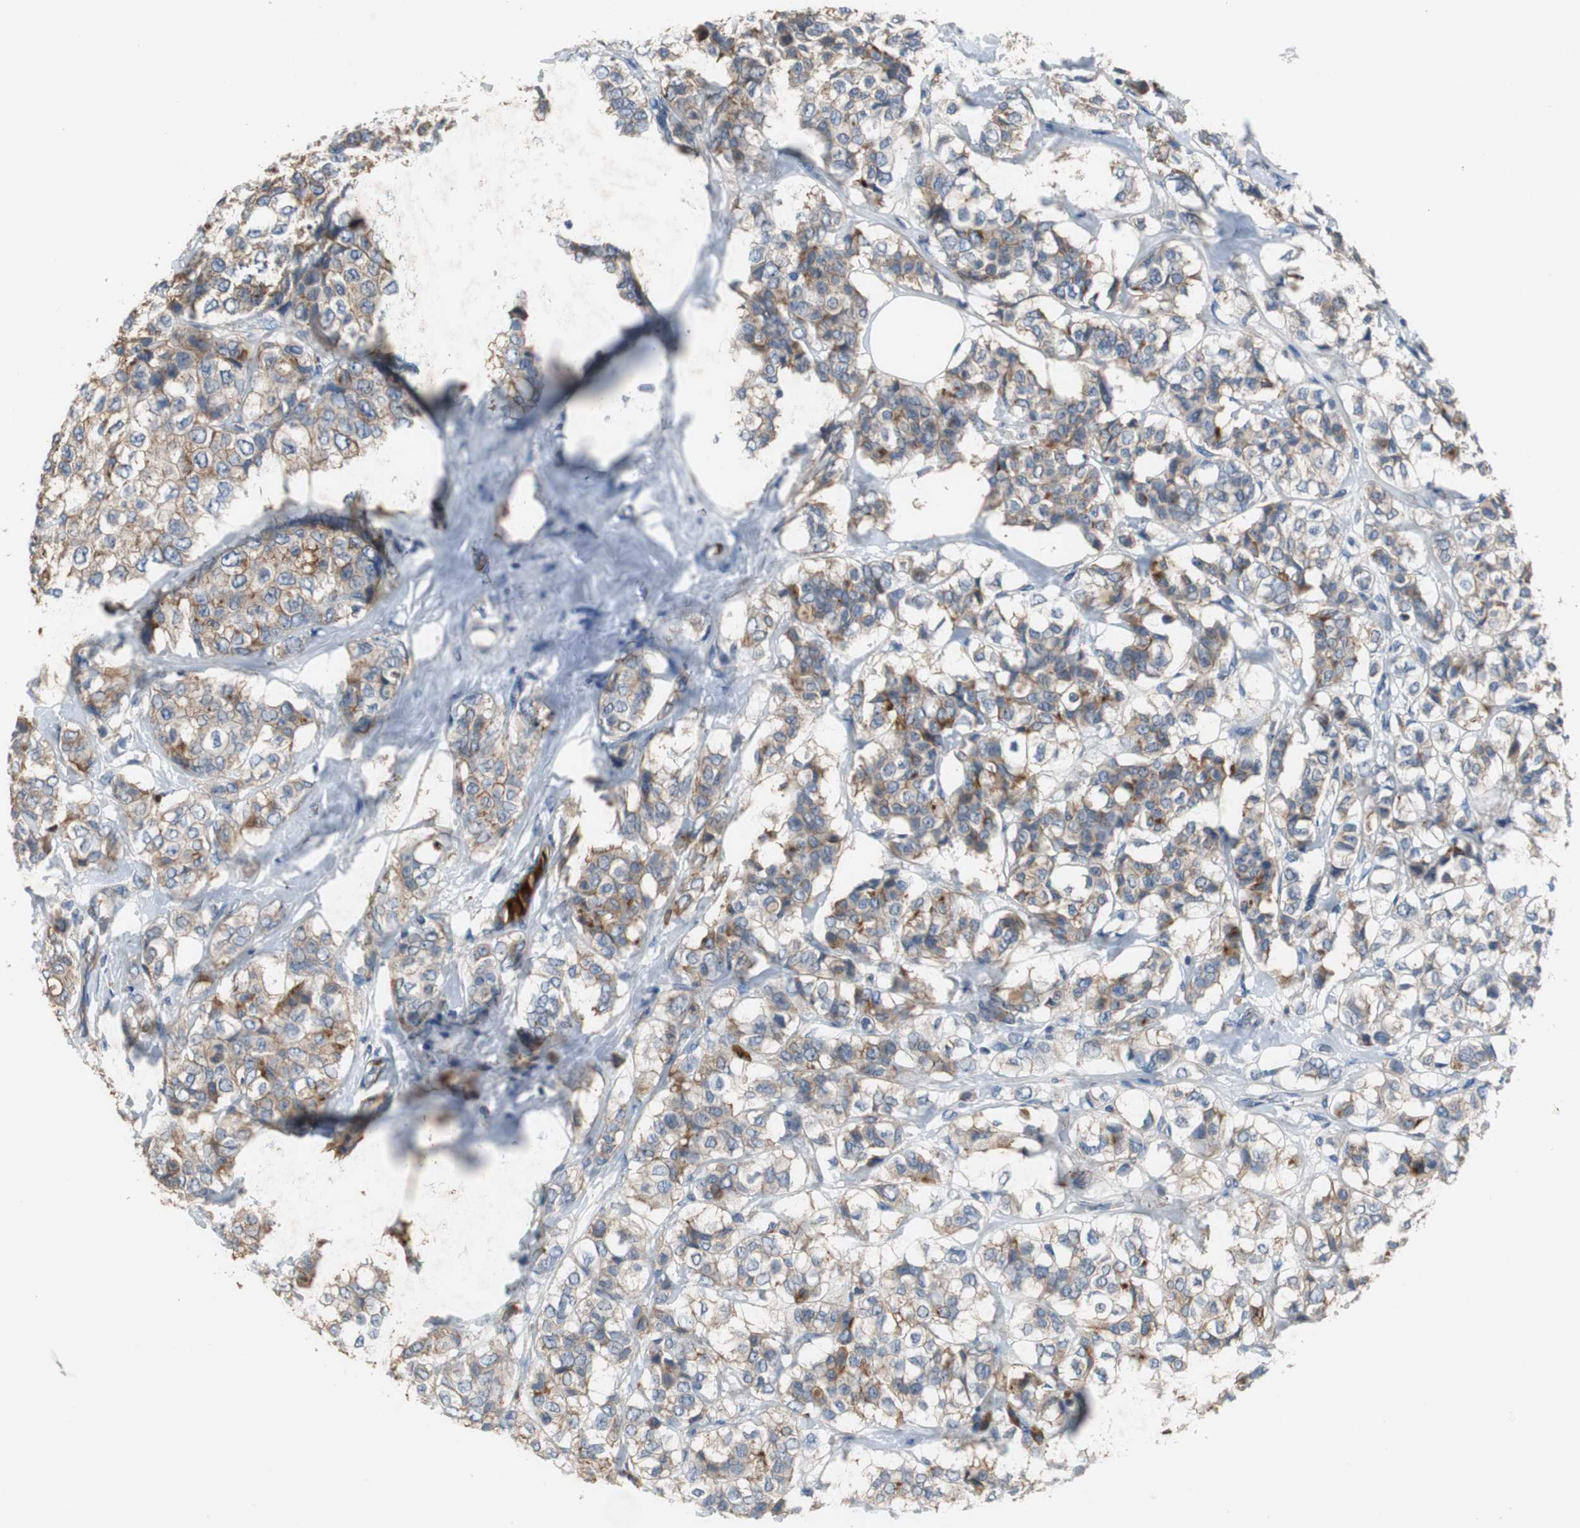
{"staining": {"intensity": "weak", "quantity": "25%-75%", "location": "cytoplasmic/membranous"}, "tissue": "breast cancer", "cell_type": "Tumor cells", "image_type": "cancer", "snomed": [{"axis": "morphology", "description": "Lobular carcinoma"}, {"axis": "topography", "description": "Breast"}], "caption": "Immunohistochemistry (IHC) micrograph of neoplastic tissue: human breast lobular carcinoma stained using immunohistochemistry displays low levels of weak protein expression localized specifically in the cytoplasmic/membranous of tumor cells, appearing as a cytoplasmic/membranous brown color.", "gene": "SORT1", "patient": {"sex": "female", "age": 60}}